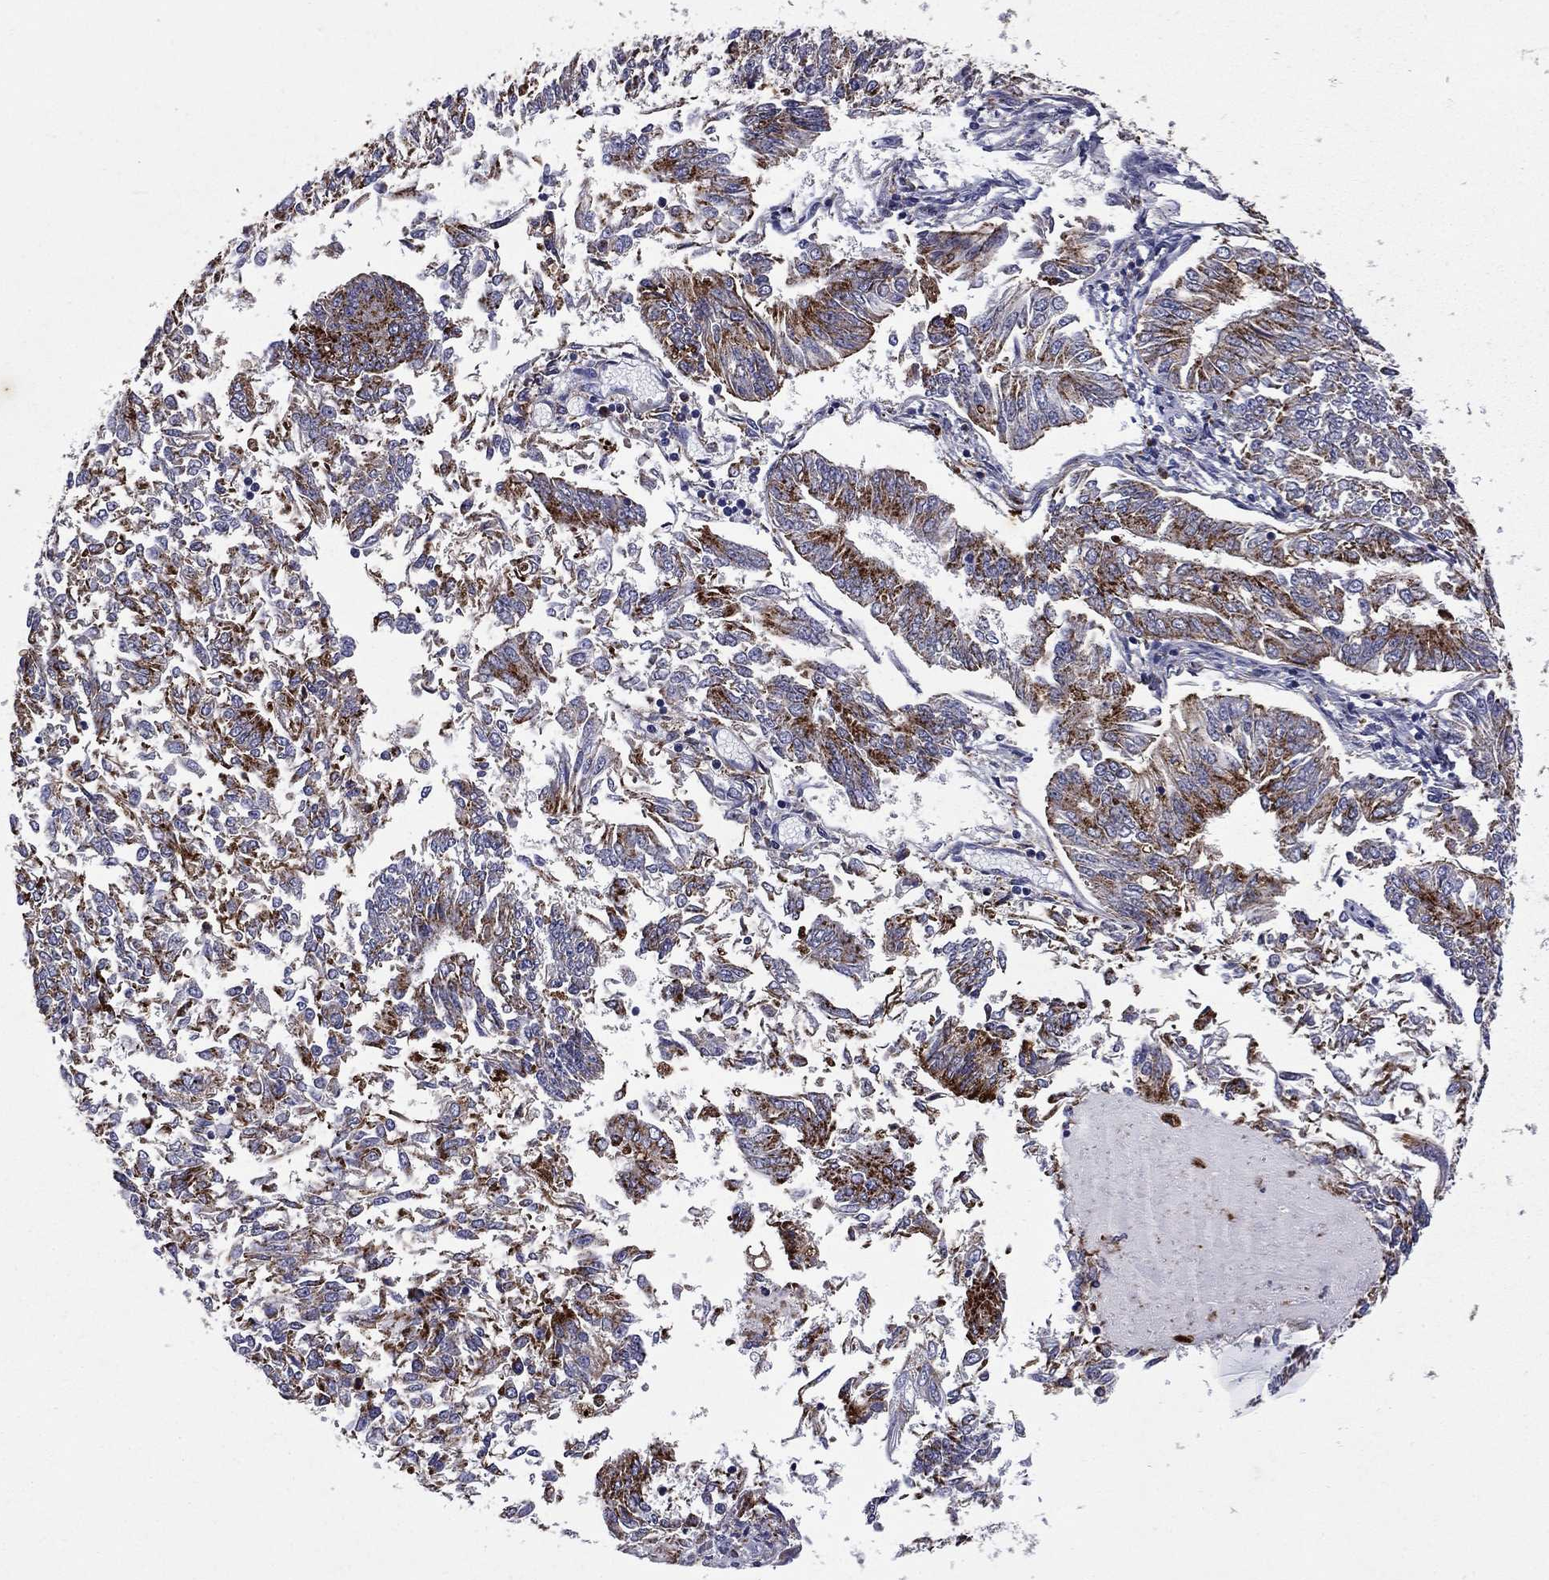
{"staining": {"intensity": "moderate", "quantity": "25%-75%", "location": "cytoplasmic/membranous"}, "tissue": "endometrial cancer", "cell_type": "Tumor cells", "image_type": "cancer", "snomed": [{"axis": "morphology", "description": "Adenocarcinoma, NOS"}, {"axis": "topography", "description": "Endometrium"}], "caption": "IHC (DAB) staining of endometrial cancer exhibits moderate cytoplasmic/membranous protein positivity in about 25%-75% of tumor cells. Nuclei are stained in blue.", "gene": "MADCAM1", "patient": {"sex": "female", "age": 58}}